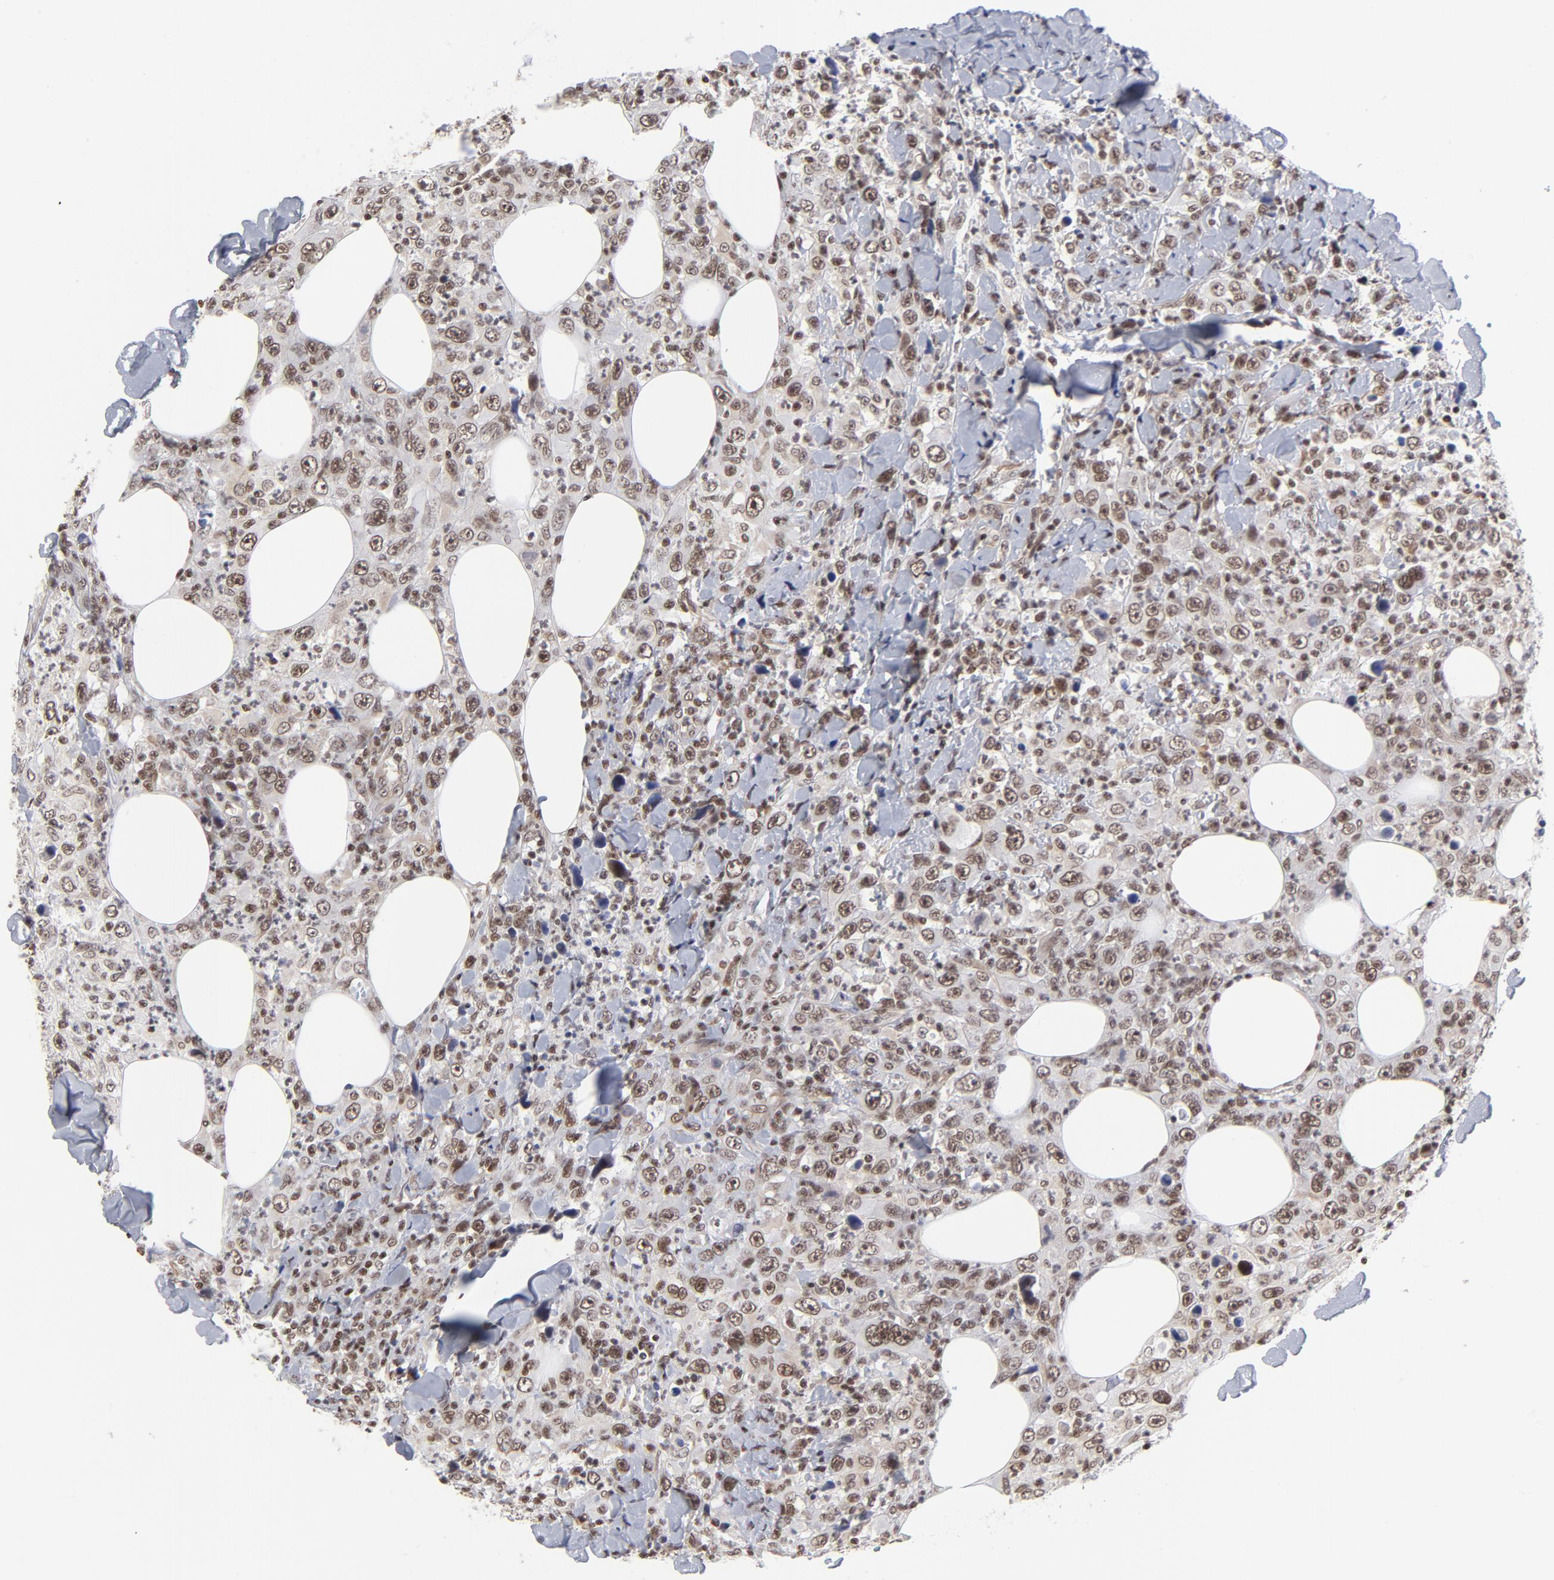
{"staining": {"intensity": "strong", "quantity": ">75%", "location": "nuclear"}, "tissue": "thyroid cancer", "cell_type": "Tumor cells", "image_type": "cancer", "snomed": [{"axis": "morphology", "description": "Carcinoma, NOS"}, {"axis": "topography", "description": "Thyroid gland"}], "caption": "Immunohistochemistry (IHC) of human thyroid carcinoma displays high levels of strong nuclear positivity in approximately >75% of tumor cells. (DAB (3,3'-diaminobenzidine) = brown stain, brightfield microscopy at high magnification).", "gene": "CTCF", "patient": {"sex": "female", "age": 77}}